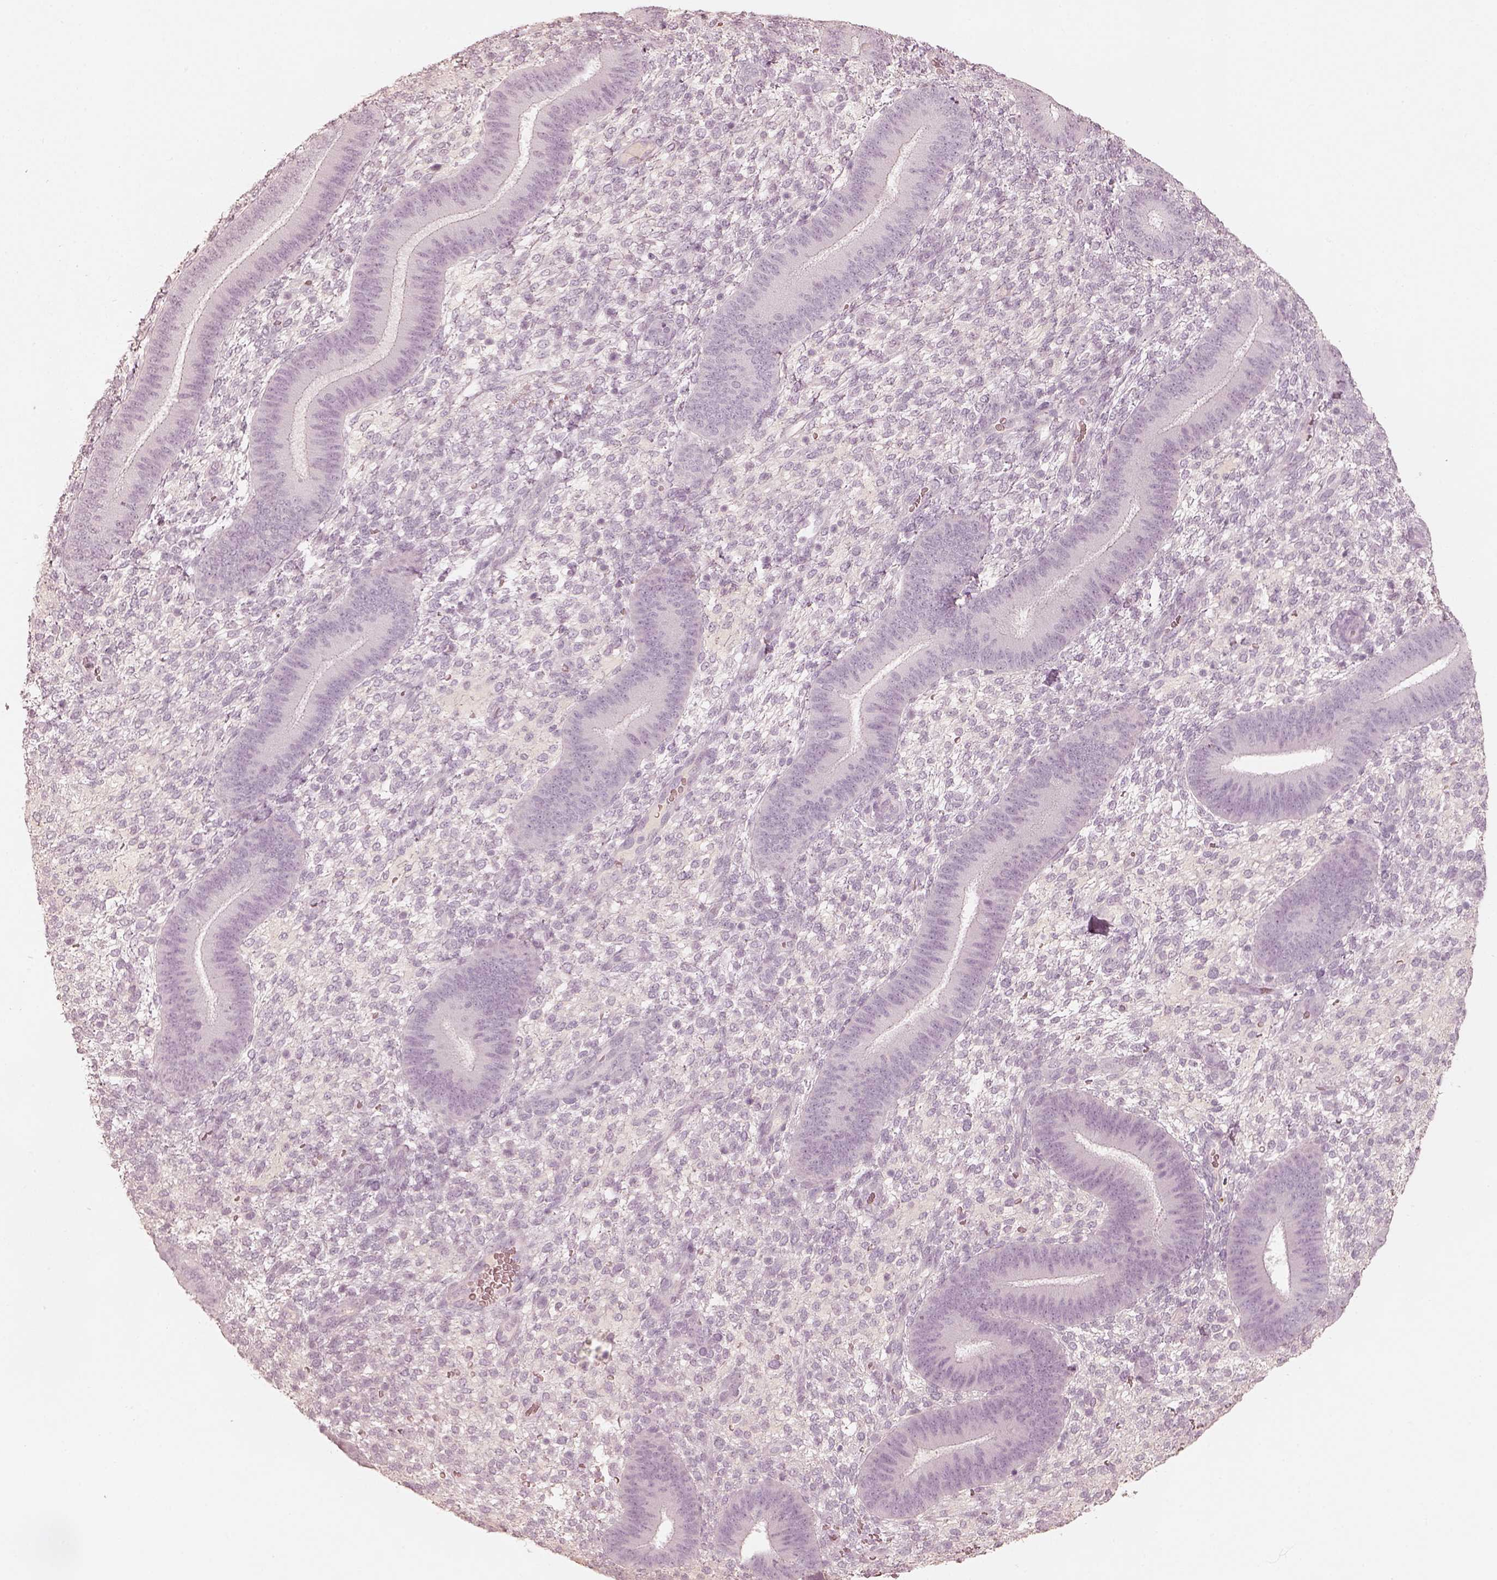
{"staining": {"intensity": "negative", "quantity": "none", "location": "none"}, "tissue": "endometrium", "cell_type": "Cells in endometrial stroma", "image_type": "normal", "snomed": [{"axis": "morphology", "description": "Normal tissue, NOS"}, {"axis": "topography", "description": "Endometrium"}], "caption": "Cells in endometrial stroma are negative for brown protein staining in benign endometrium. Nuclei are stained in blue.", "gene": "KRT82", "patient": {"sex": "female", "age": 39}}